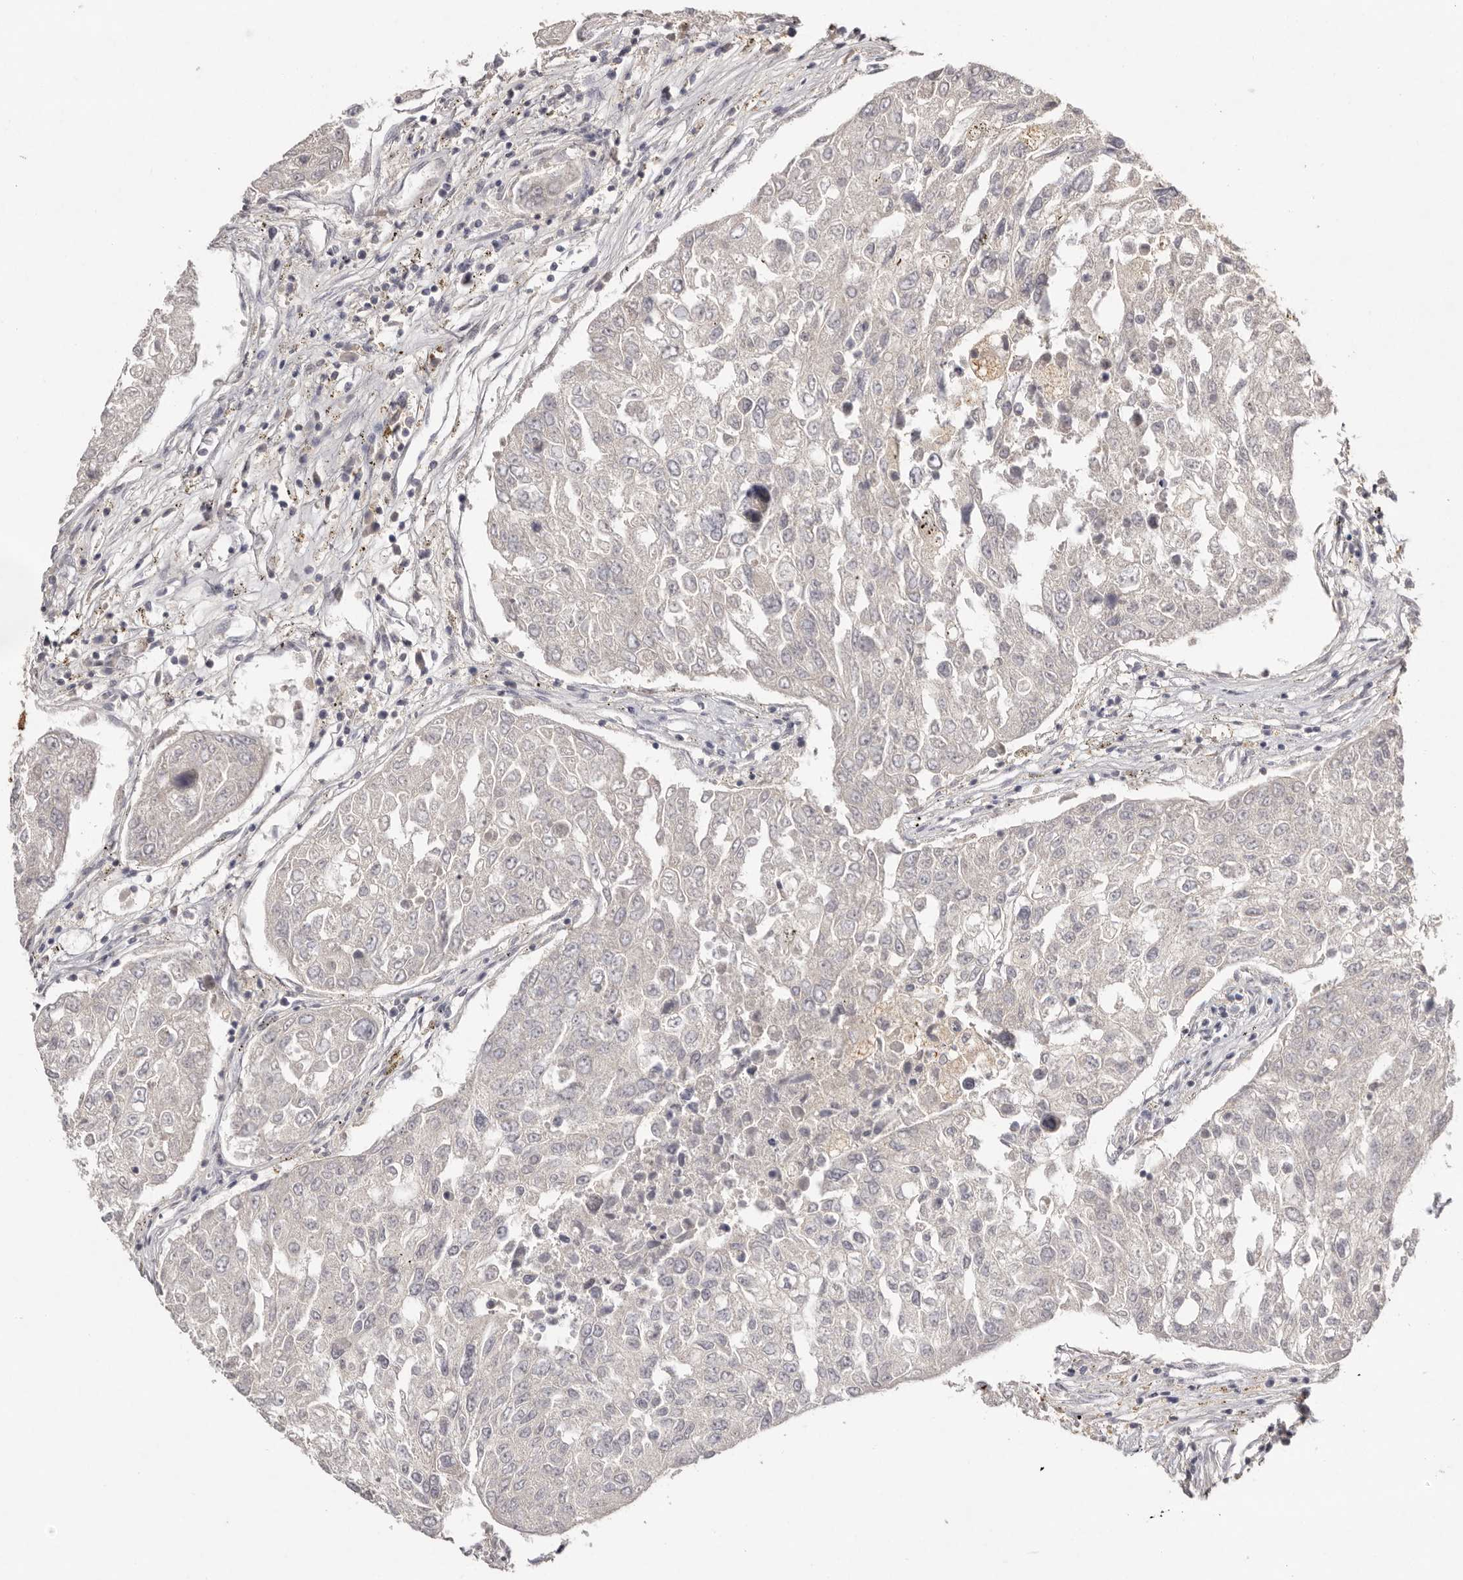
{"staining": {"intensity": "negative", "quantity": "none", "location": "none"}, "tissue": "urothelial cancer", "cell_type": "Tumor cells", "image_type": "cancer", "snomed": [{"axis": "morphology", "description": "Urothelial carcinoma, High grade"}, {"axis": "topography", "description": "Lymph node"}, {"axis": "topography", "description": "Urinary bladder"}], "caption": "Tumor cells show no significant staining in urothelial cancer. Brightfield microscopy of immunohistochemistry (IHC) stained with DAB (brown) and hematoxylin (blue), captured at high magnification.", "gene": "SCUBE2", "patient": {"sex": "male", "age": 51}}